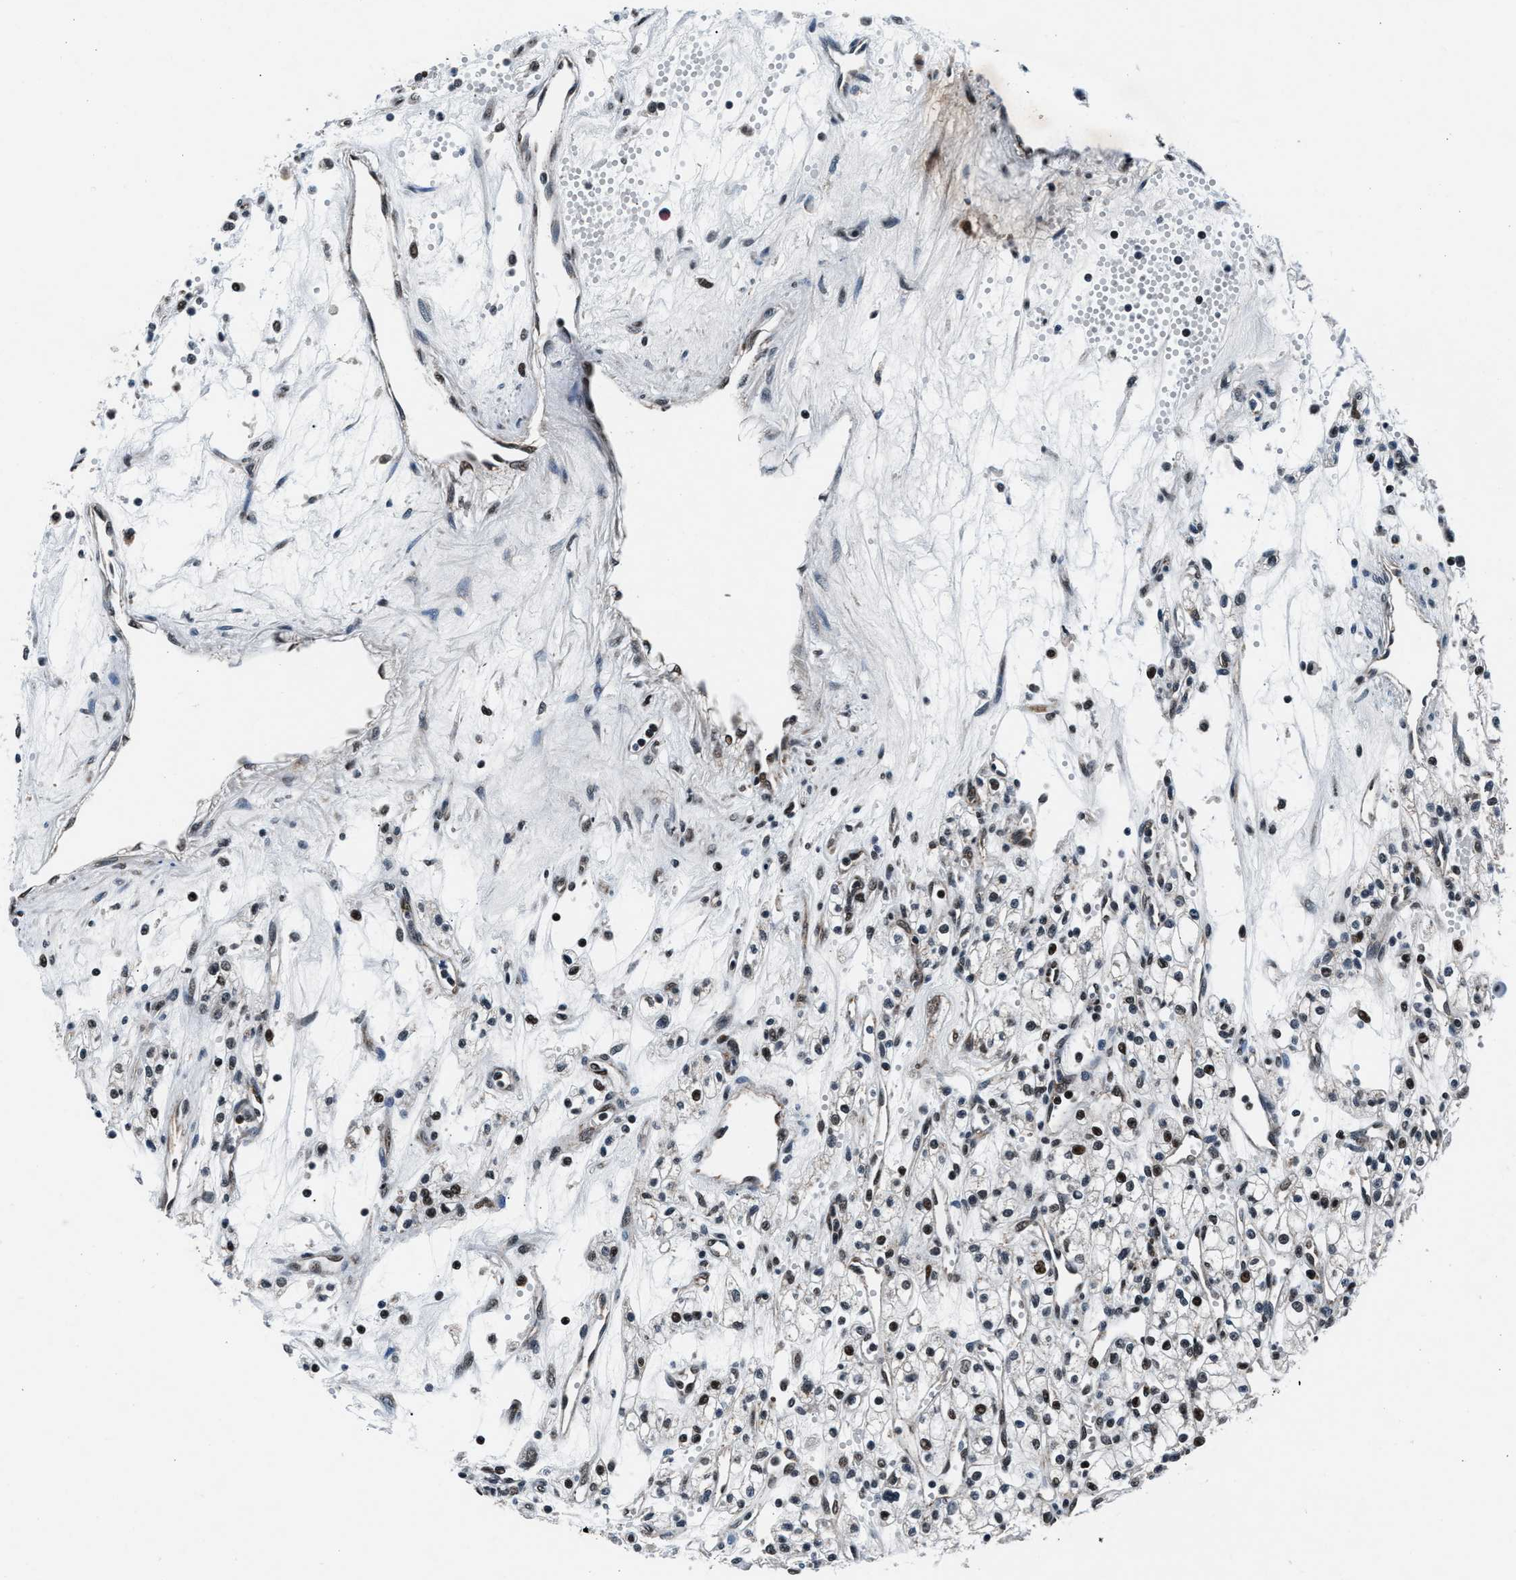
{"staining": {"intensity": "moderate", "quantity": "25%-75%", "location": "nuclear"}, "tissue": "renal cancer", "cell_type": "Tumor cells", "image_type": "cancer", "snomed": [{"axis": "morphology", "description": "Adenocarcinoma, NOS"}, {"axis": "topography", "description": "Kidney"}], "caption": "A photomicrograph of adenocarcinoma (renal) stained for a protein reveals moderate nuclear brown staining in tumor cells. (DAB (3,3'-diaminobenzidine) = brown stain, brightfield microscopy at high magnification).", "gene": "PRRC2B", "patient": {"sex": "male", "age": 59}}